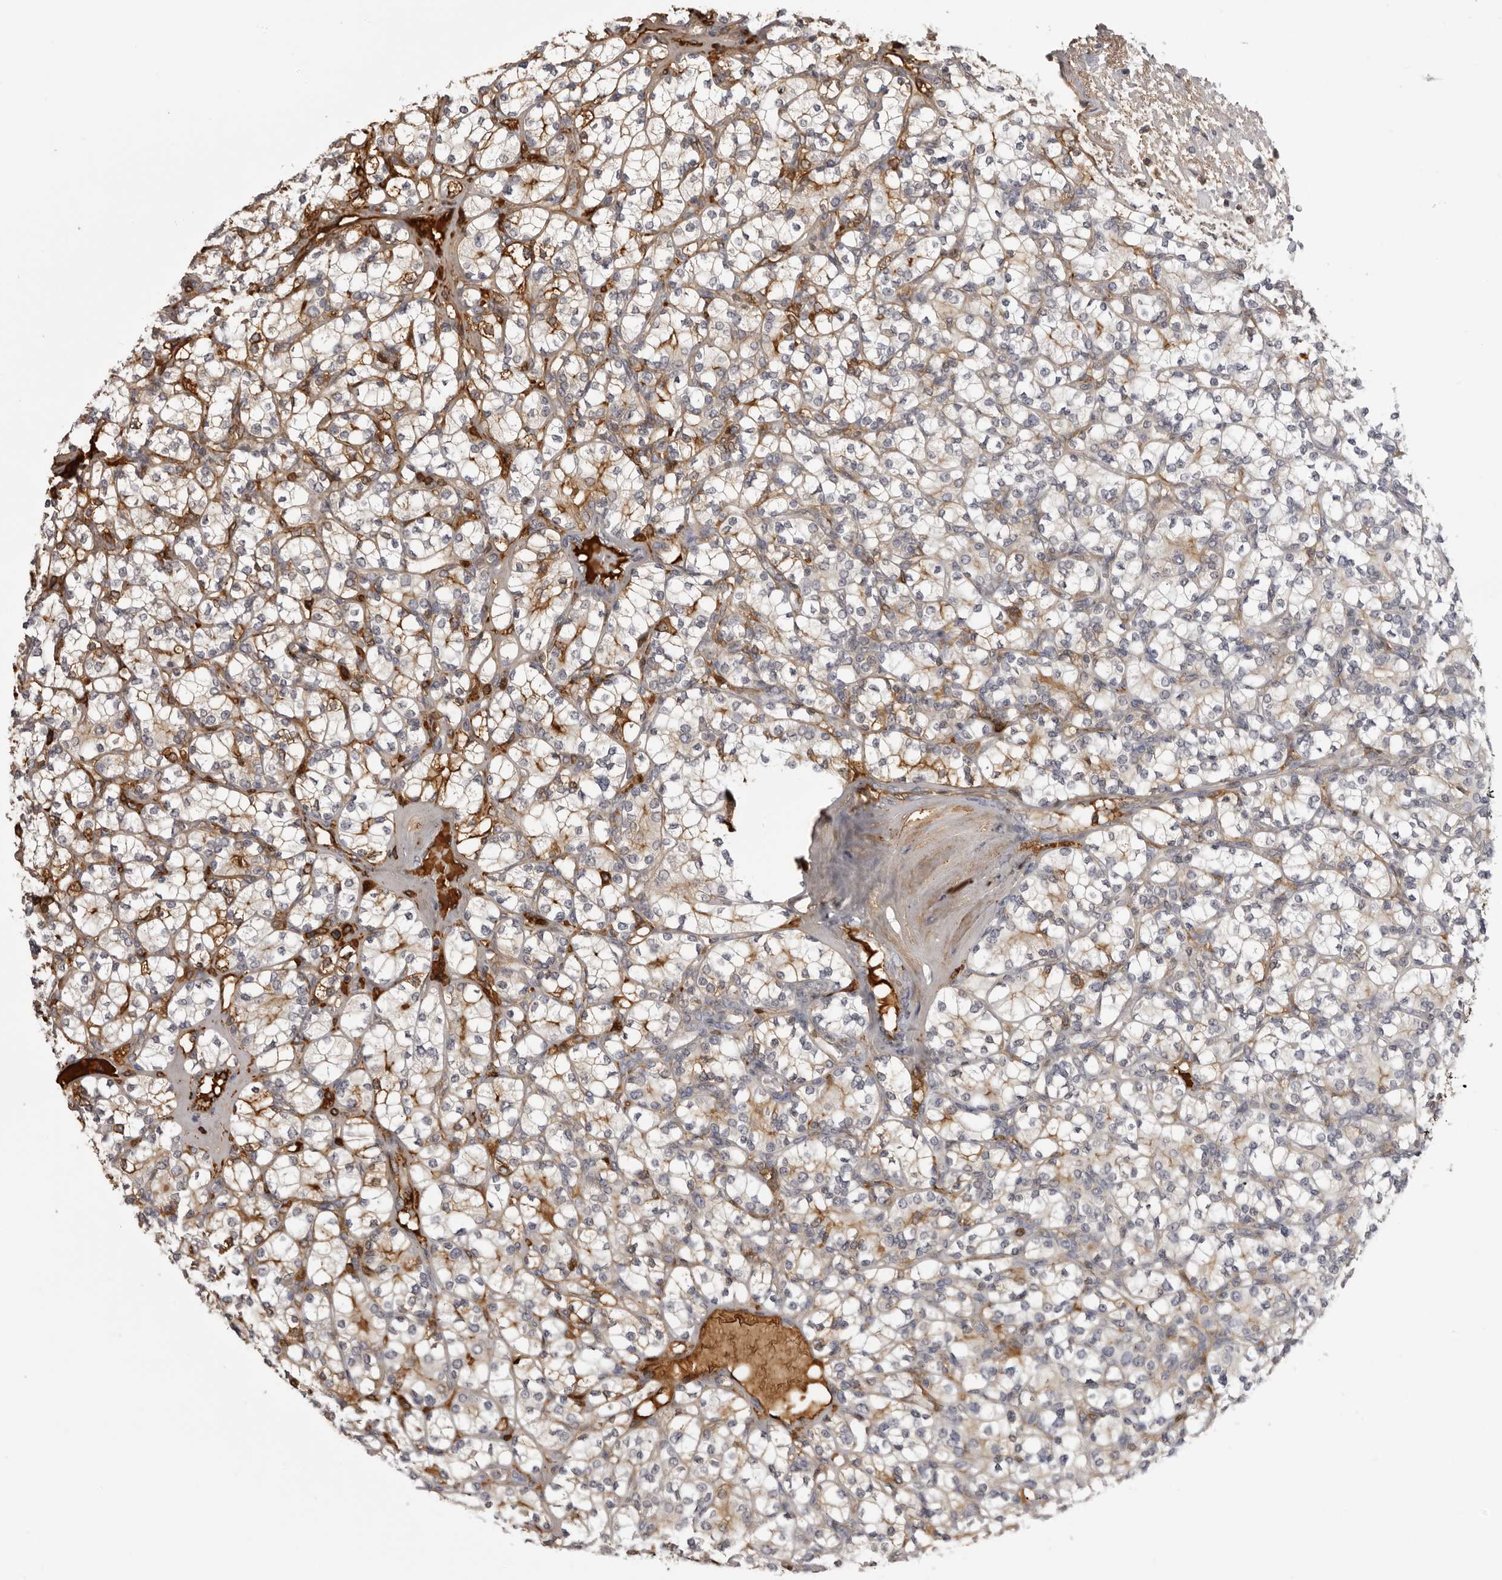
{"staining": {"intensity": "moderate", "quantity": "<25%", "location": "cytoplasmic/membranous"}, "tissue": "renal cancer", "cell_type": "Tumor cells", "image_type": "cancer", "snomed": [{"axis": "morphology", "description": "Adenocarcinoma, NOS"}, {"axis": "topography", "description": "Kidney"}], "caption": "The image exhibits staining of adenocarcinoma (renal), revealing moderate cytoplasmic/membranous protein expression (brown color) within tumor cells. (brown staining indicates protein expression, while blue staining denotes nuclei).", "gene": "PLEKHF2", "patient": {"sex": "male", "age": 77}}